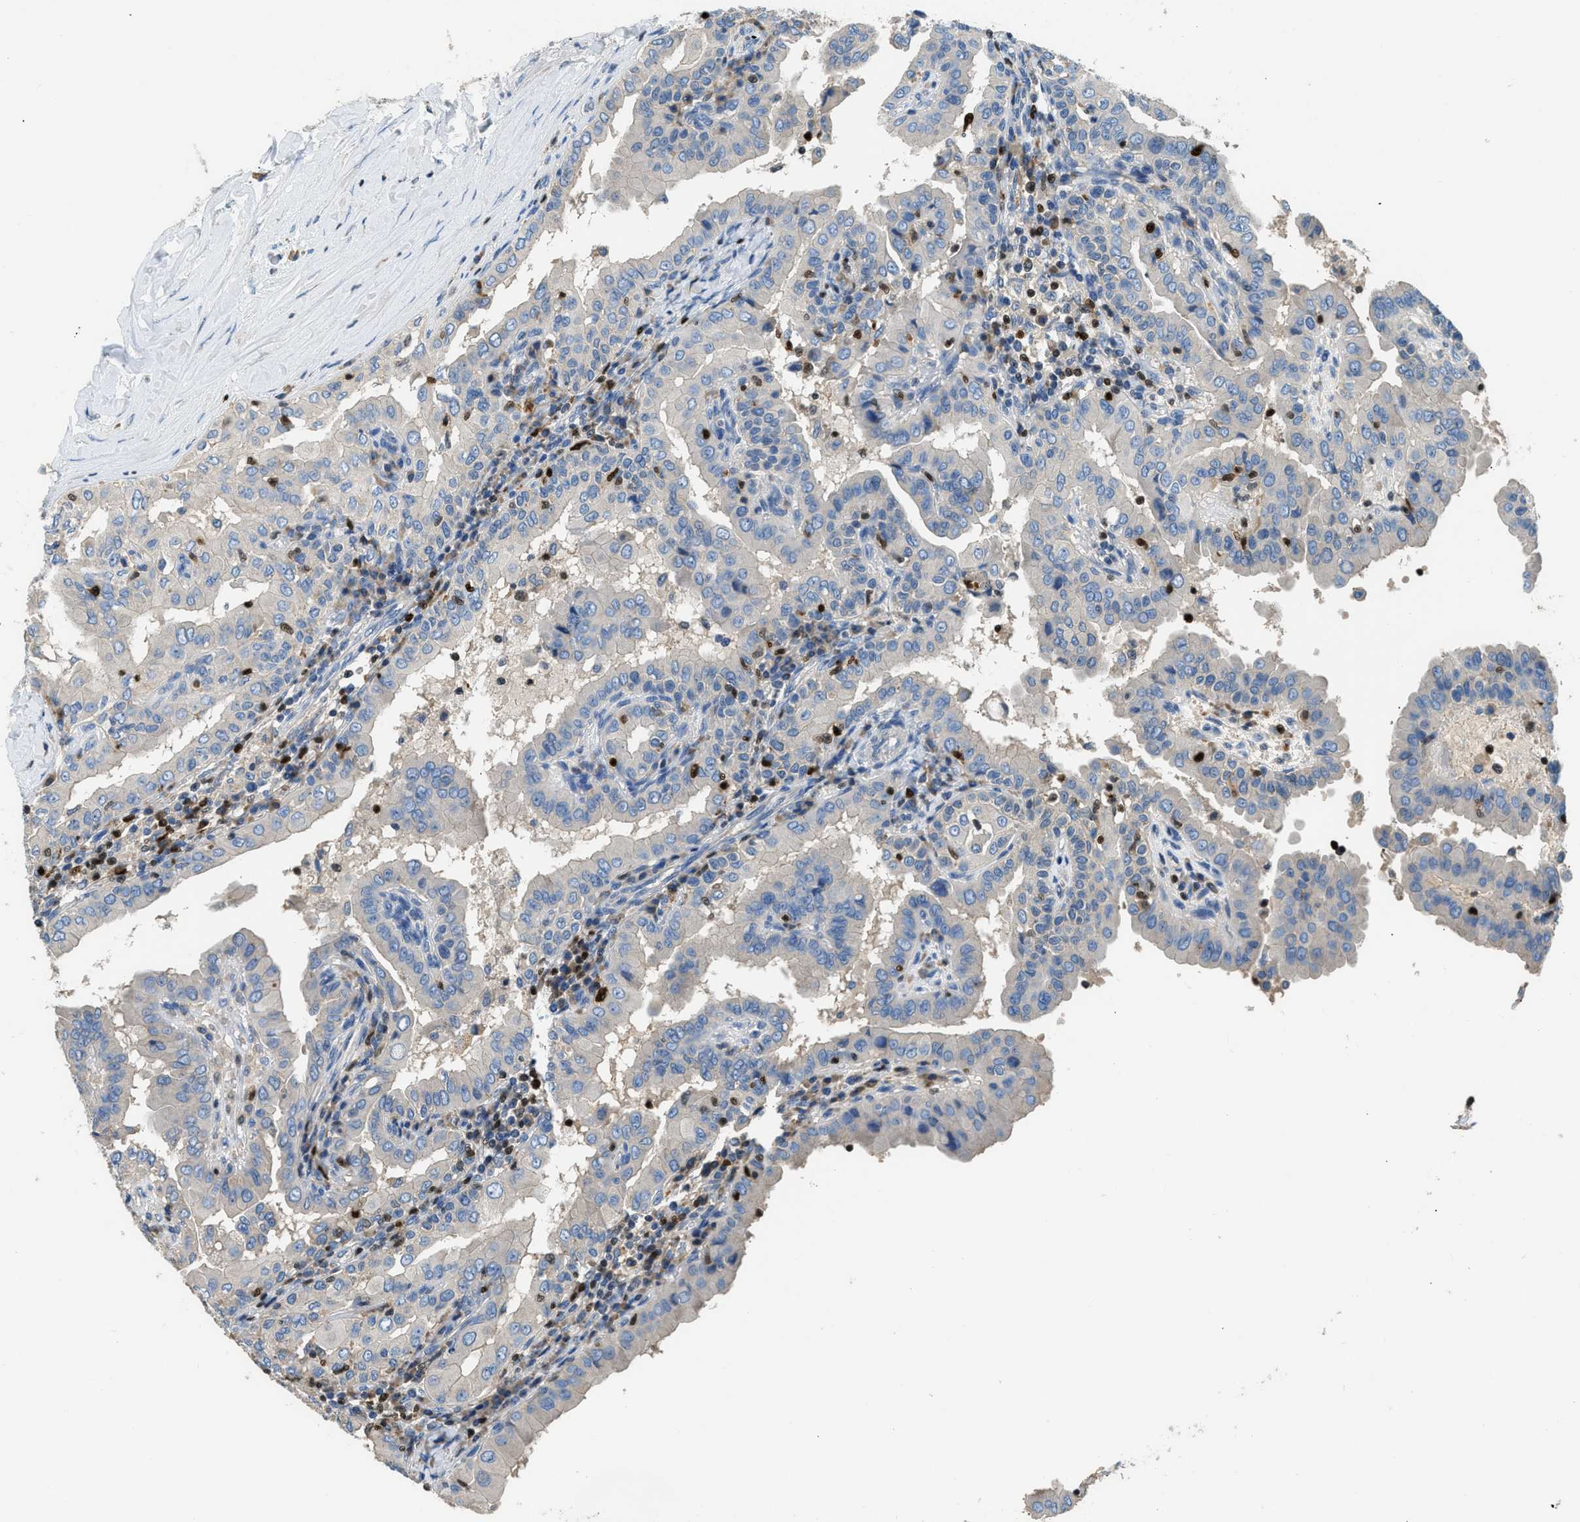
{"staining": {"intensity": "negative", "quantity": "none", "location": "none"}, "tissue": "thyroid cancer", "cell_type": "Tumor cells", "image_type": "cancer", "snomed": [{"axis": "morphology", "description": "Papillary adenocarcinoma, NOS"}, {"axis": "topography", "description": "Thyroid gland"}], "caption": "Immunohistochemistry micrograph of neoplastic tissue: thyroid papillary adenocarcinoma stained with DAB (3,3'-diaminobenzidine) reveals no significant protein expression in tumor cells.", "gene": "TOX", "patient": {"sex": "male", "age": 33}}